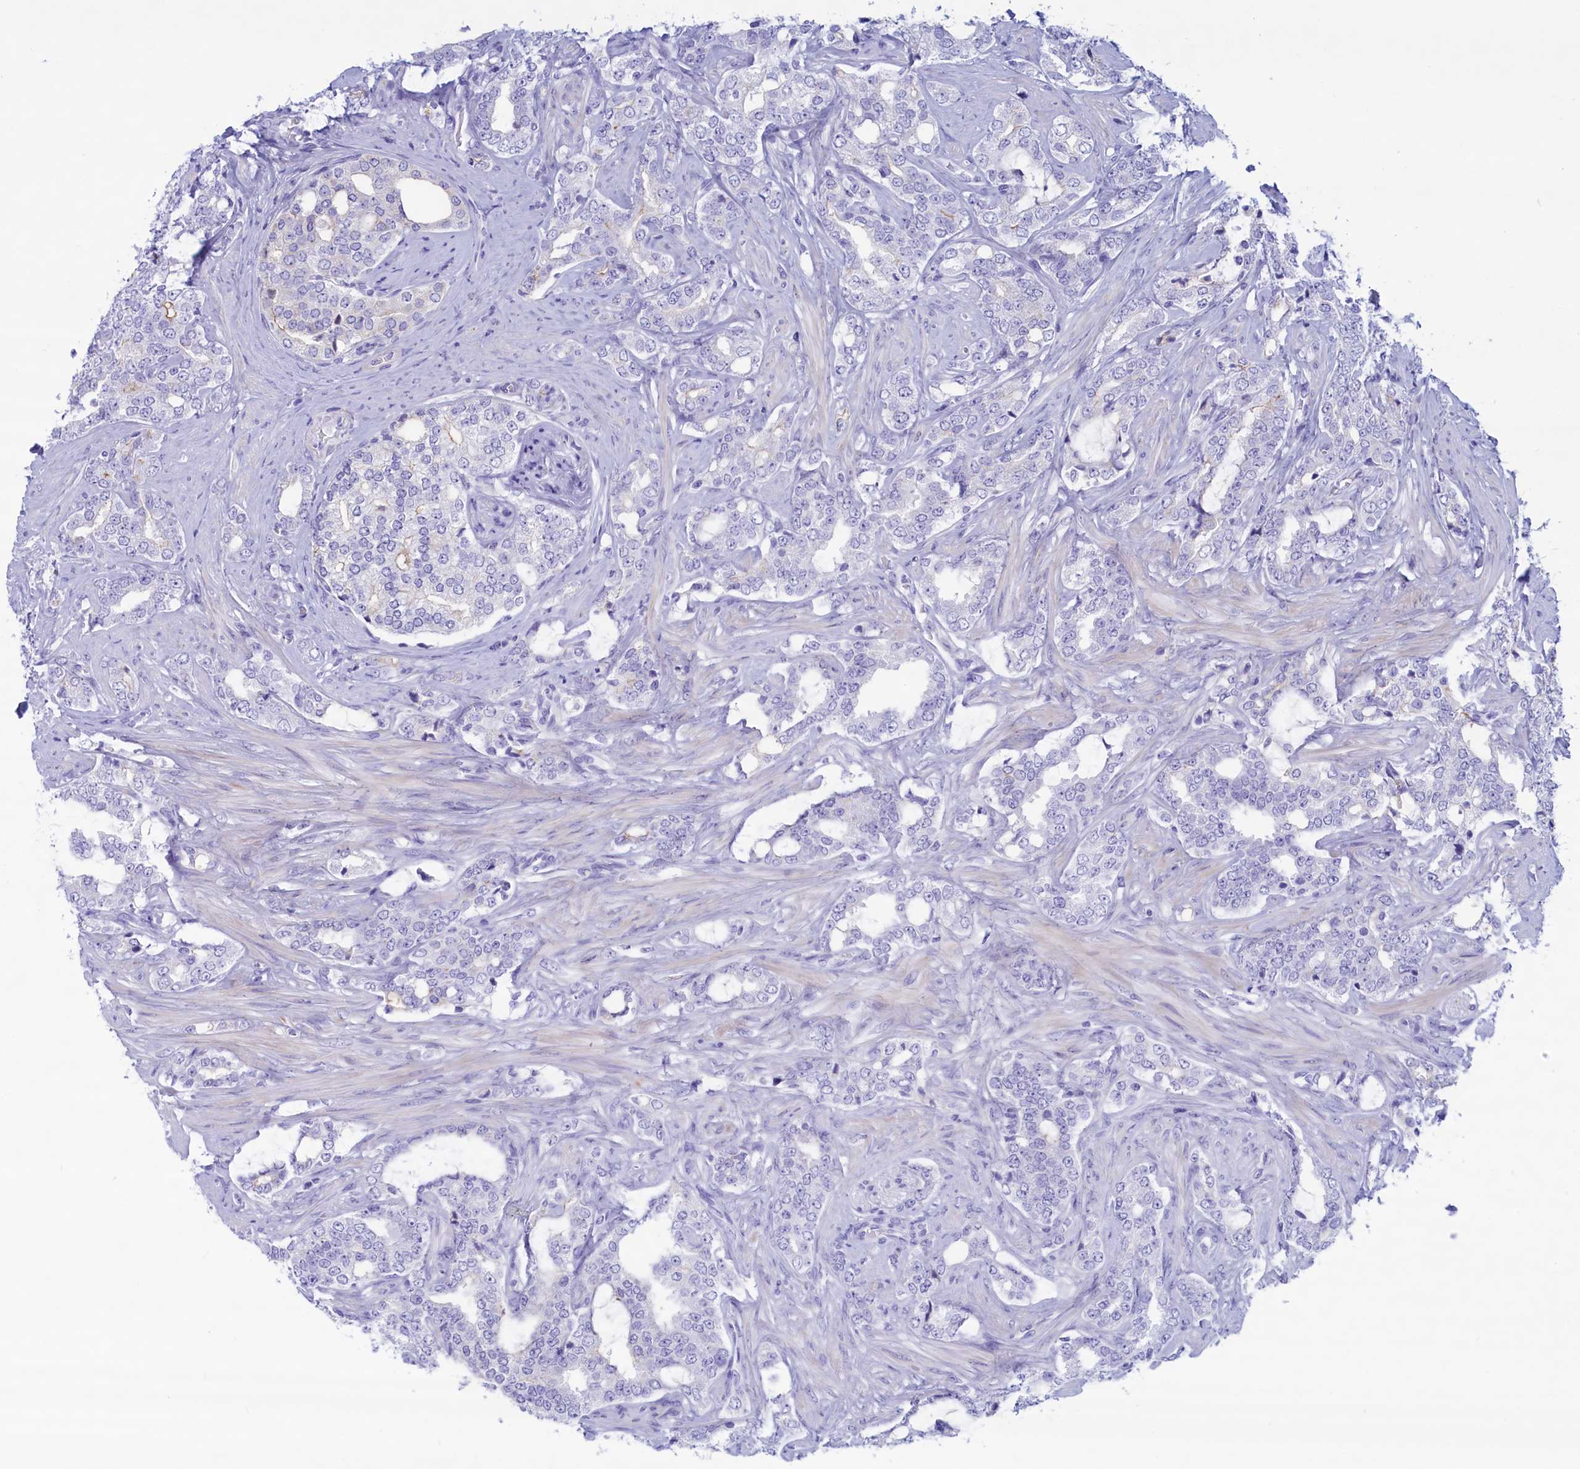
{"staining": {"intensity": "negative", "quantity": "none", "location": "none"}, "tissue": "prostate cancer", "cell_type": "Tumor cells", "image_type": "cancer", "snomed": [{"axis": "morphology", "description": "Adenocarcinoma, High grade"}, {"axis": "topography", "description": "Prostate"}], "caption": "The immunohistochemistry photomicrograph has no significant staining in tumor cells of high-grade adenocarcinoma (prostate) tissue. (Brightfield microscopy of DAB (3,3'-diaminobenzidine) immunohistochemistry (IHC) at high magnification).", "gene": "MPV17L2", "patient": {"sex": "male", "age": 64}}